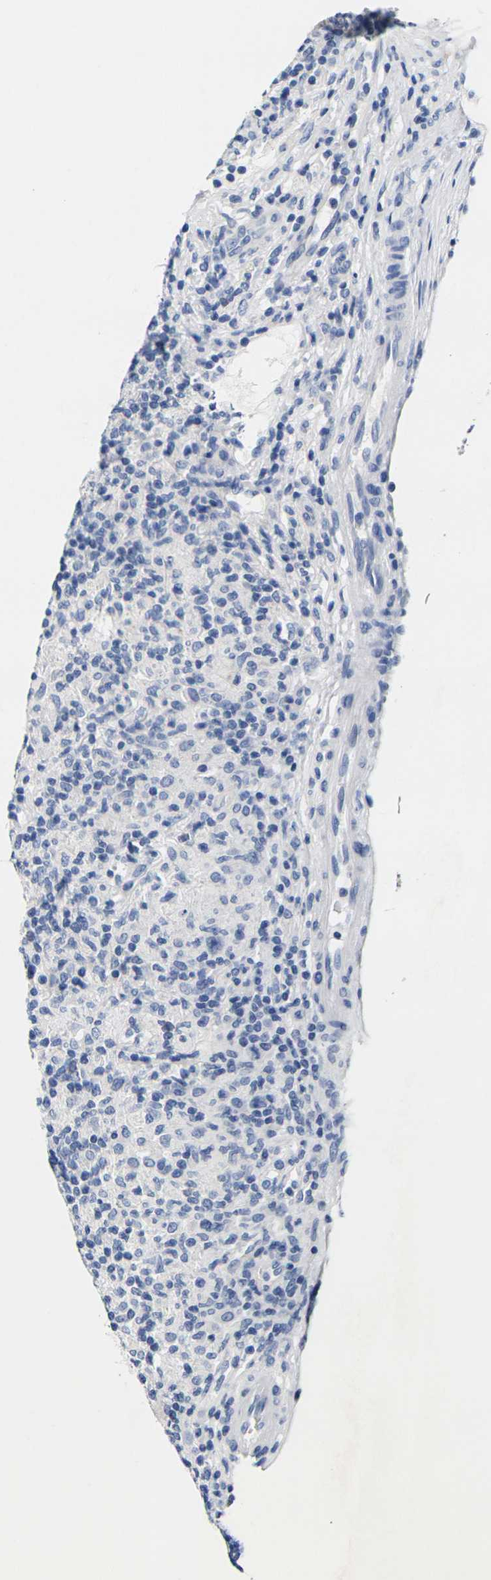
{"staining": {"intensity": "negative", "quantity": "none", "location": "none"}, "tissue": "lymphoma", "cell_type": "Tumor cells", "image_type": "cancer", "snomed": [{"axis": "morphology", "description": "Hodgkin's disease, NOS"}, {"axis": "topography", "description": "Lymph node"}], "caption": "Lymphoma was stained to show a protein in brown. There is no significant expression in tumor cells. Brightfield microscopy of immunohistochemistry (IHC) stained with DAB (3,3'-diaminobenzidine) (brown) and hematoxylin (blue), captured at high magnification.", "gene": "NOCT", "patient": {"sex": "male", "age": 70}}